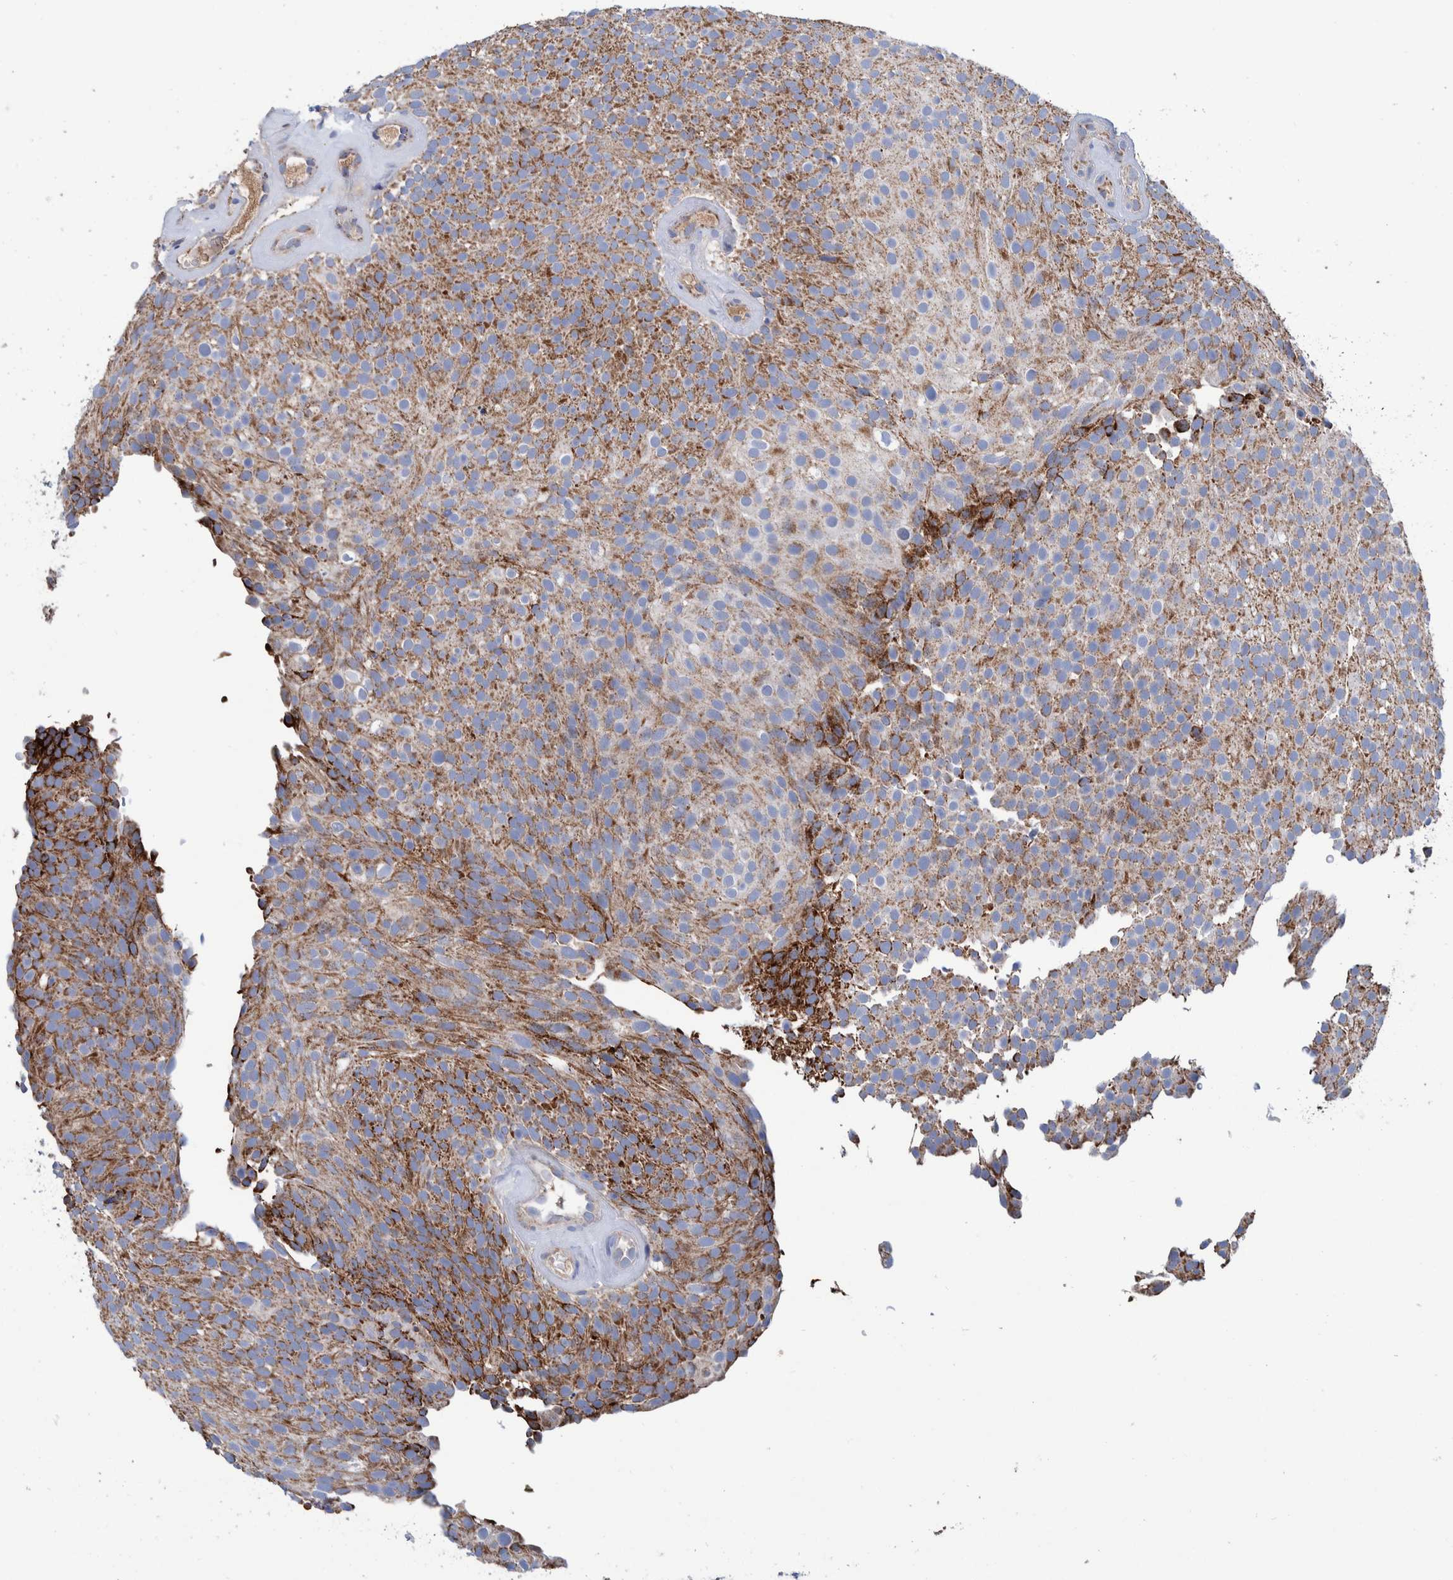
{"staining": {"intensity": "moderate", "quantity": ">75%", "location": "cytoplasmic/membranous"}, "tissue": "urothelial cancer", "cell_type": "Tumor cells", "image_type": "cancer", "snomed": [{"axis": "morphology", "description": "Urothelial carcinoma, Low grade"}, {"axis": "topography", "description": "Urinary bladder"}], "caption": "An IHC histopathology image of tumor tissue is shown. Protein staining in brown shows moderate cytoplasmic/membranous positivity in urothelial carcinoma (low-grade) within tumor cells.", "gene": "DECR1", "patient": {"sex": "male", "age": 78}}